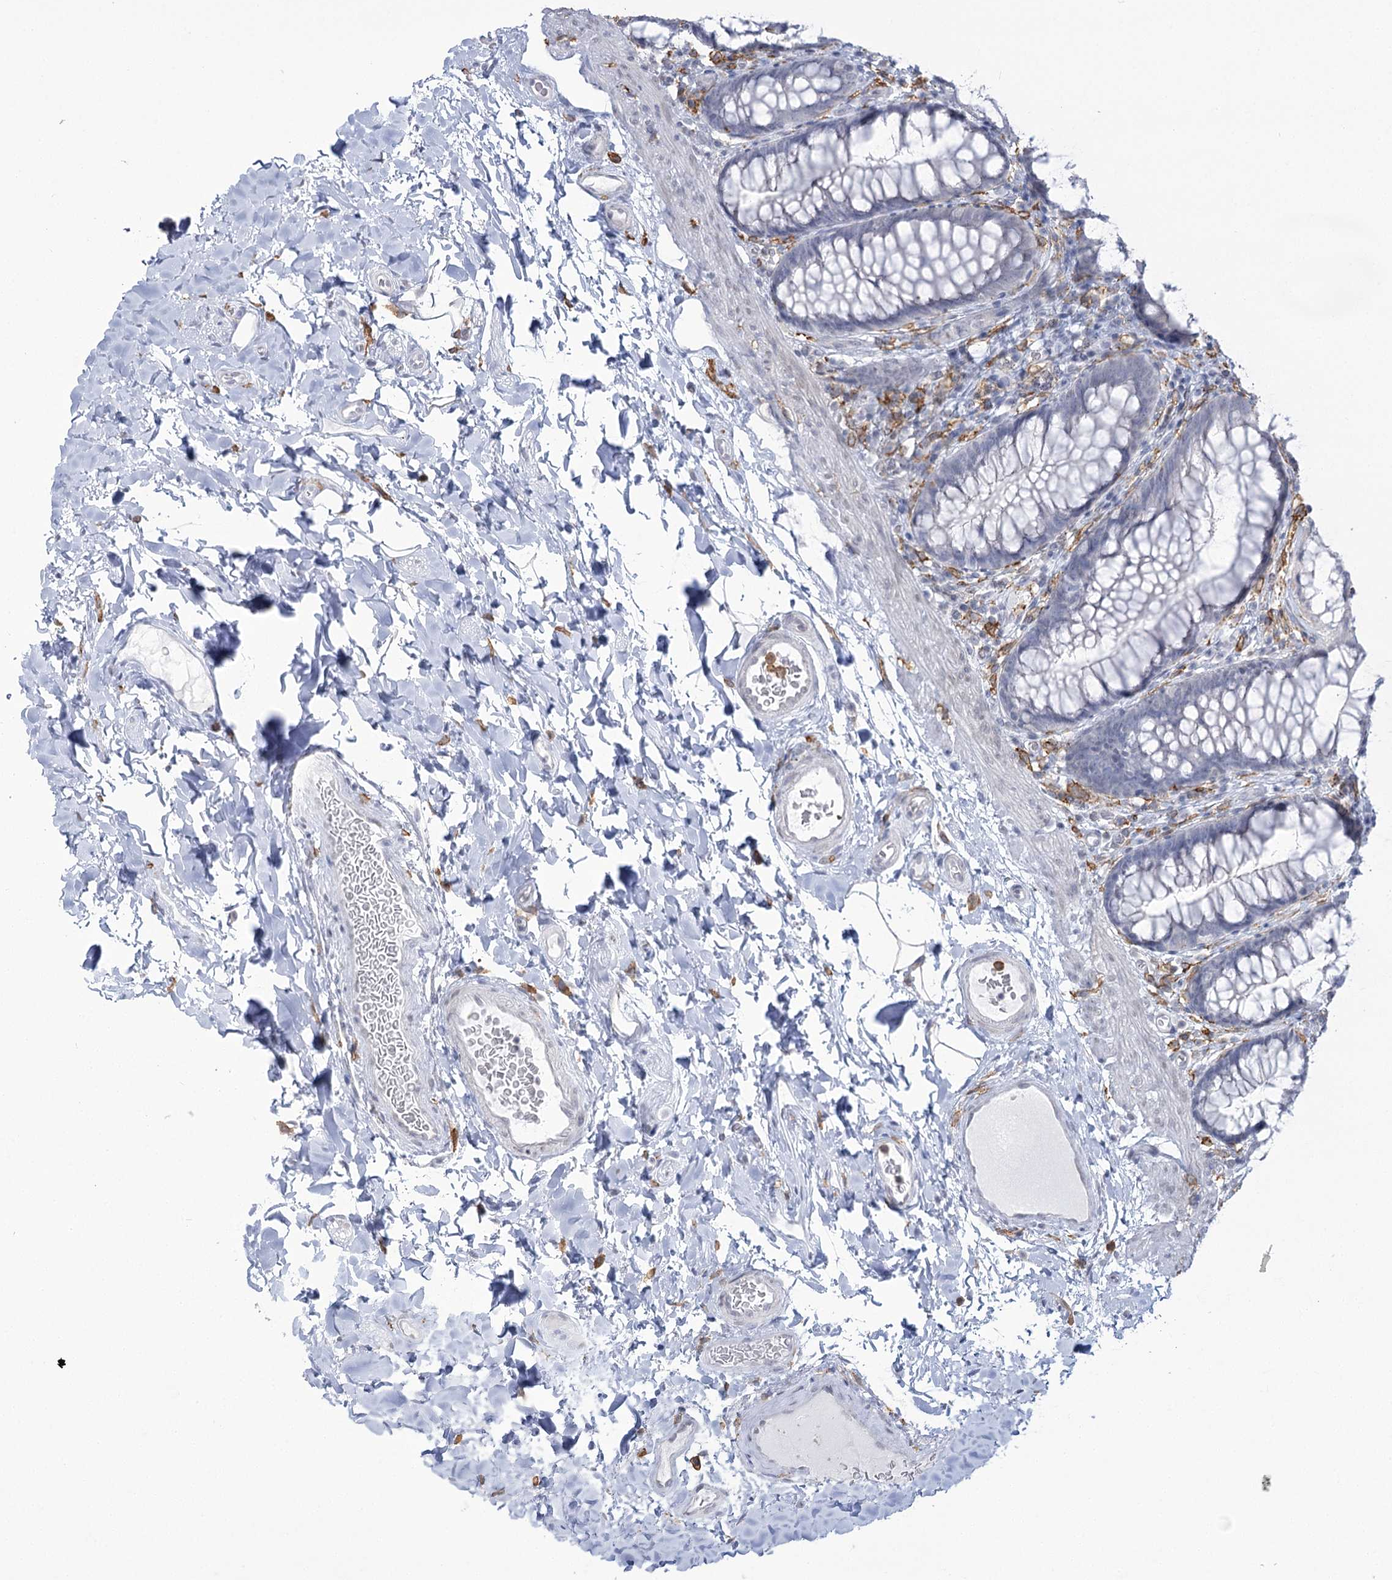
{"staining": {"intensity": "negative", "quantity": "none", "location": "none"}, "tissue": "colon", "cell_type": "Endothelial cells", "image_type": "normal", "snomed": [{"axis": "morphology", "description": "Normal tissue, NOS"}, {"axis": "topography", "description": "Colon"}], "caption": "IHC photomicrograph of unremarkable colon: human colon stained with DAB (3,3'-diaminobenzidine) demonstrates no significant protein expression in endothelial cells. The staining was performed using DAB to visualize the protein expression in brown, while the nuclei were stained in blue with hematoxylin (Magnification: 20x).", "gene": "C11orf1", "patient": {"sex": "female", "age": 62}}